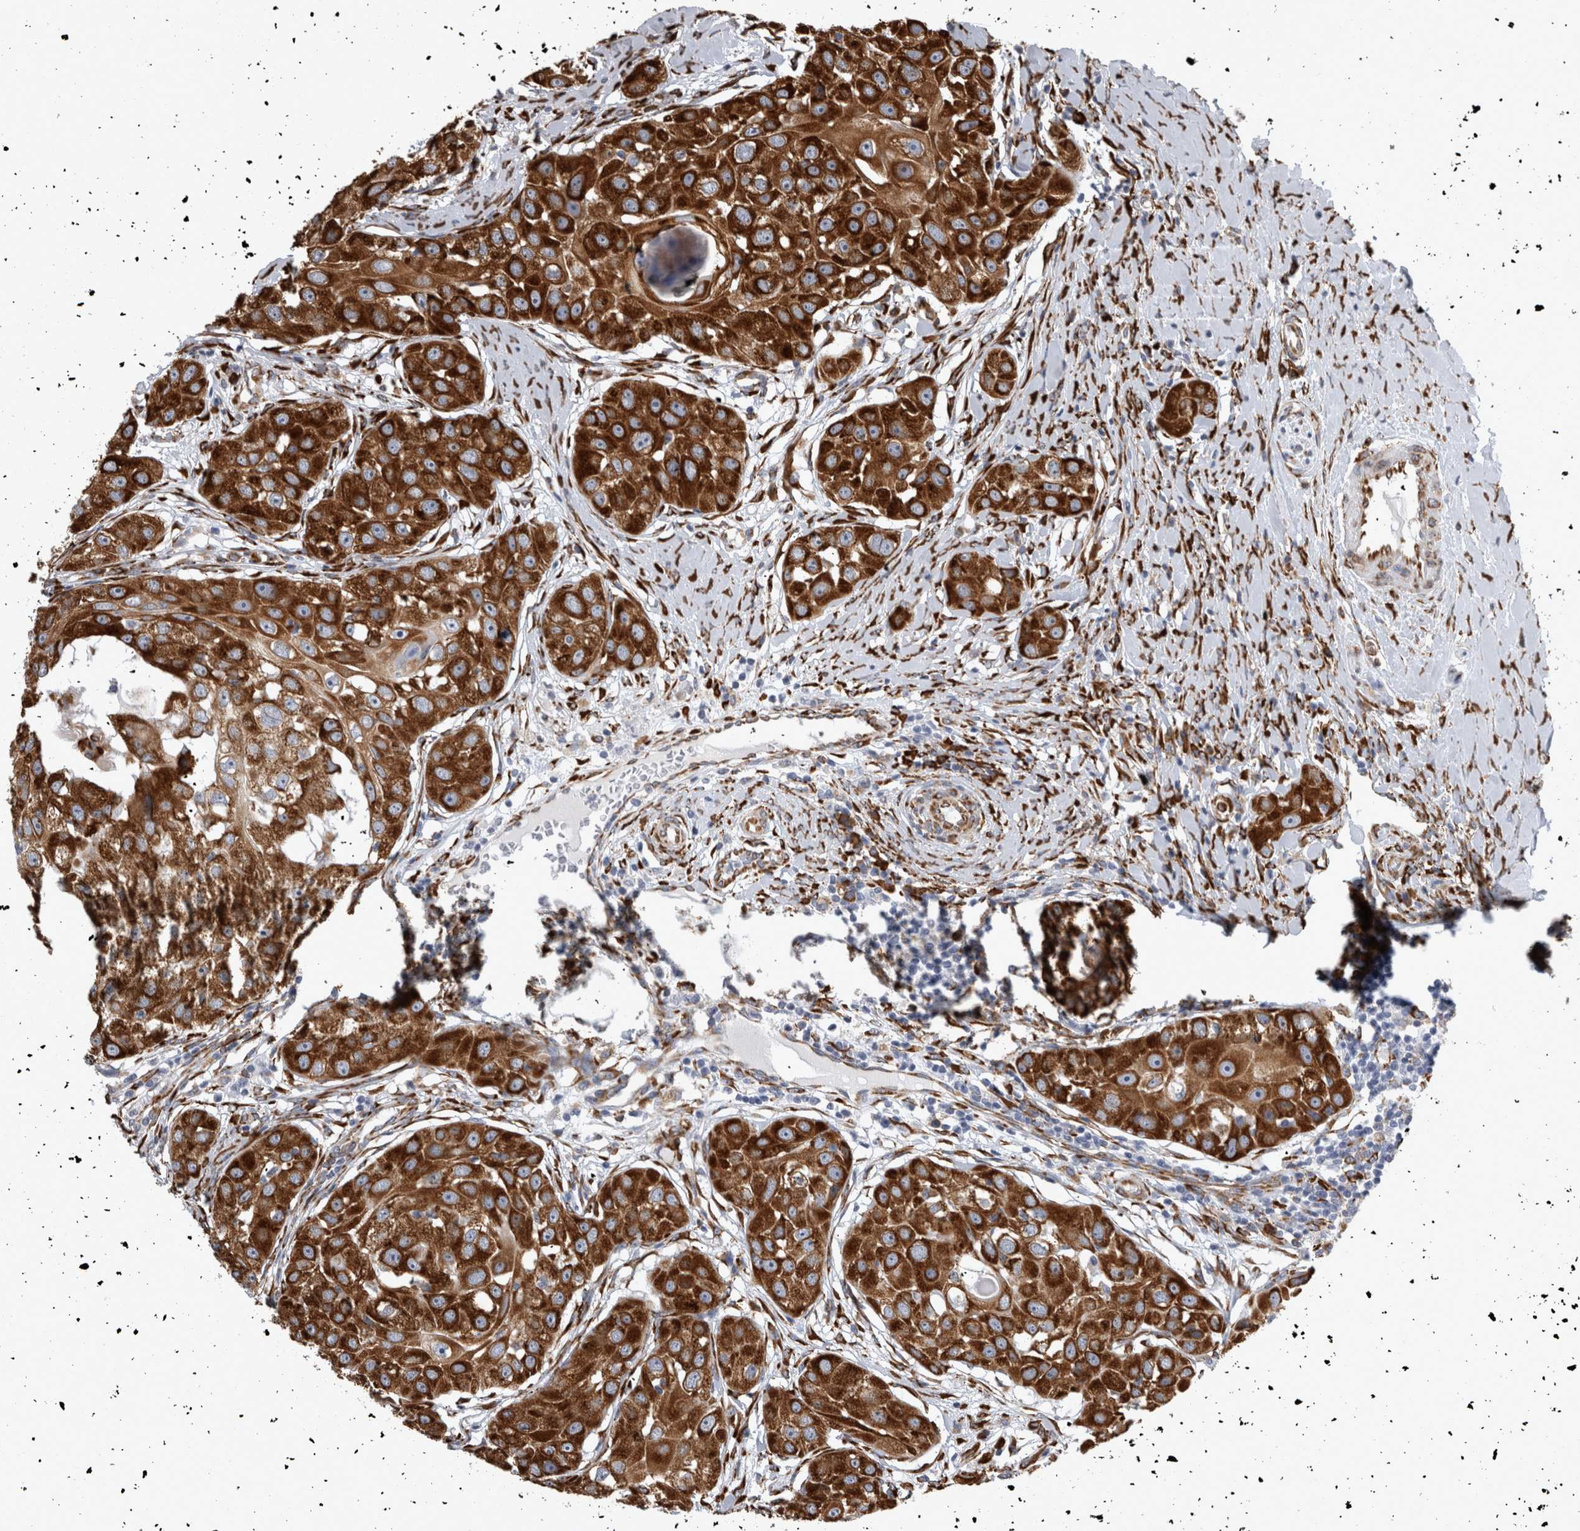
{"staining": {"intensity": "strong", "quantity": ">75%", "location": "cytoplasmic/membranous"}, "tissue": "head and neck cancer", "cell_type": "Tumor cells", "image_type": "cancer", "snomed": [{"axis": "morphology", "description": "Normal tissue, NOS"}, {"axis": "morphology", "description": "Squamous cell carcinoma, NOS"}, {"axis": "topography", "description": "Skeletal muscle"}, {"axis": "topography", "description": "Head-Neck"}], "caption": "Immunohistochemical staining of human head and neck cancer shows high levels of strong cytoplasmic/membranous protein staining in approximately >75% of tumor cells.", "gene": "FHIP2B", "patient": {"sex": "male", "age": 51}}